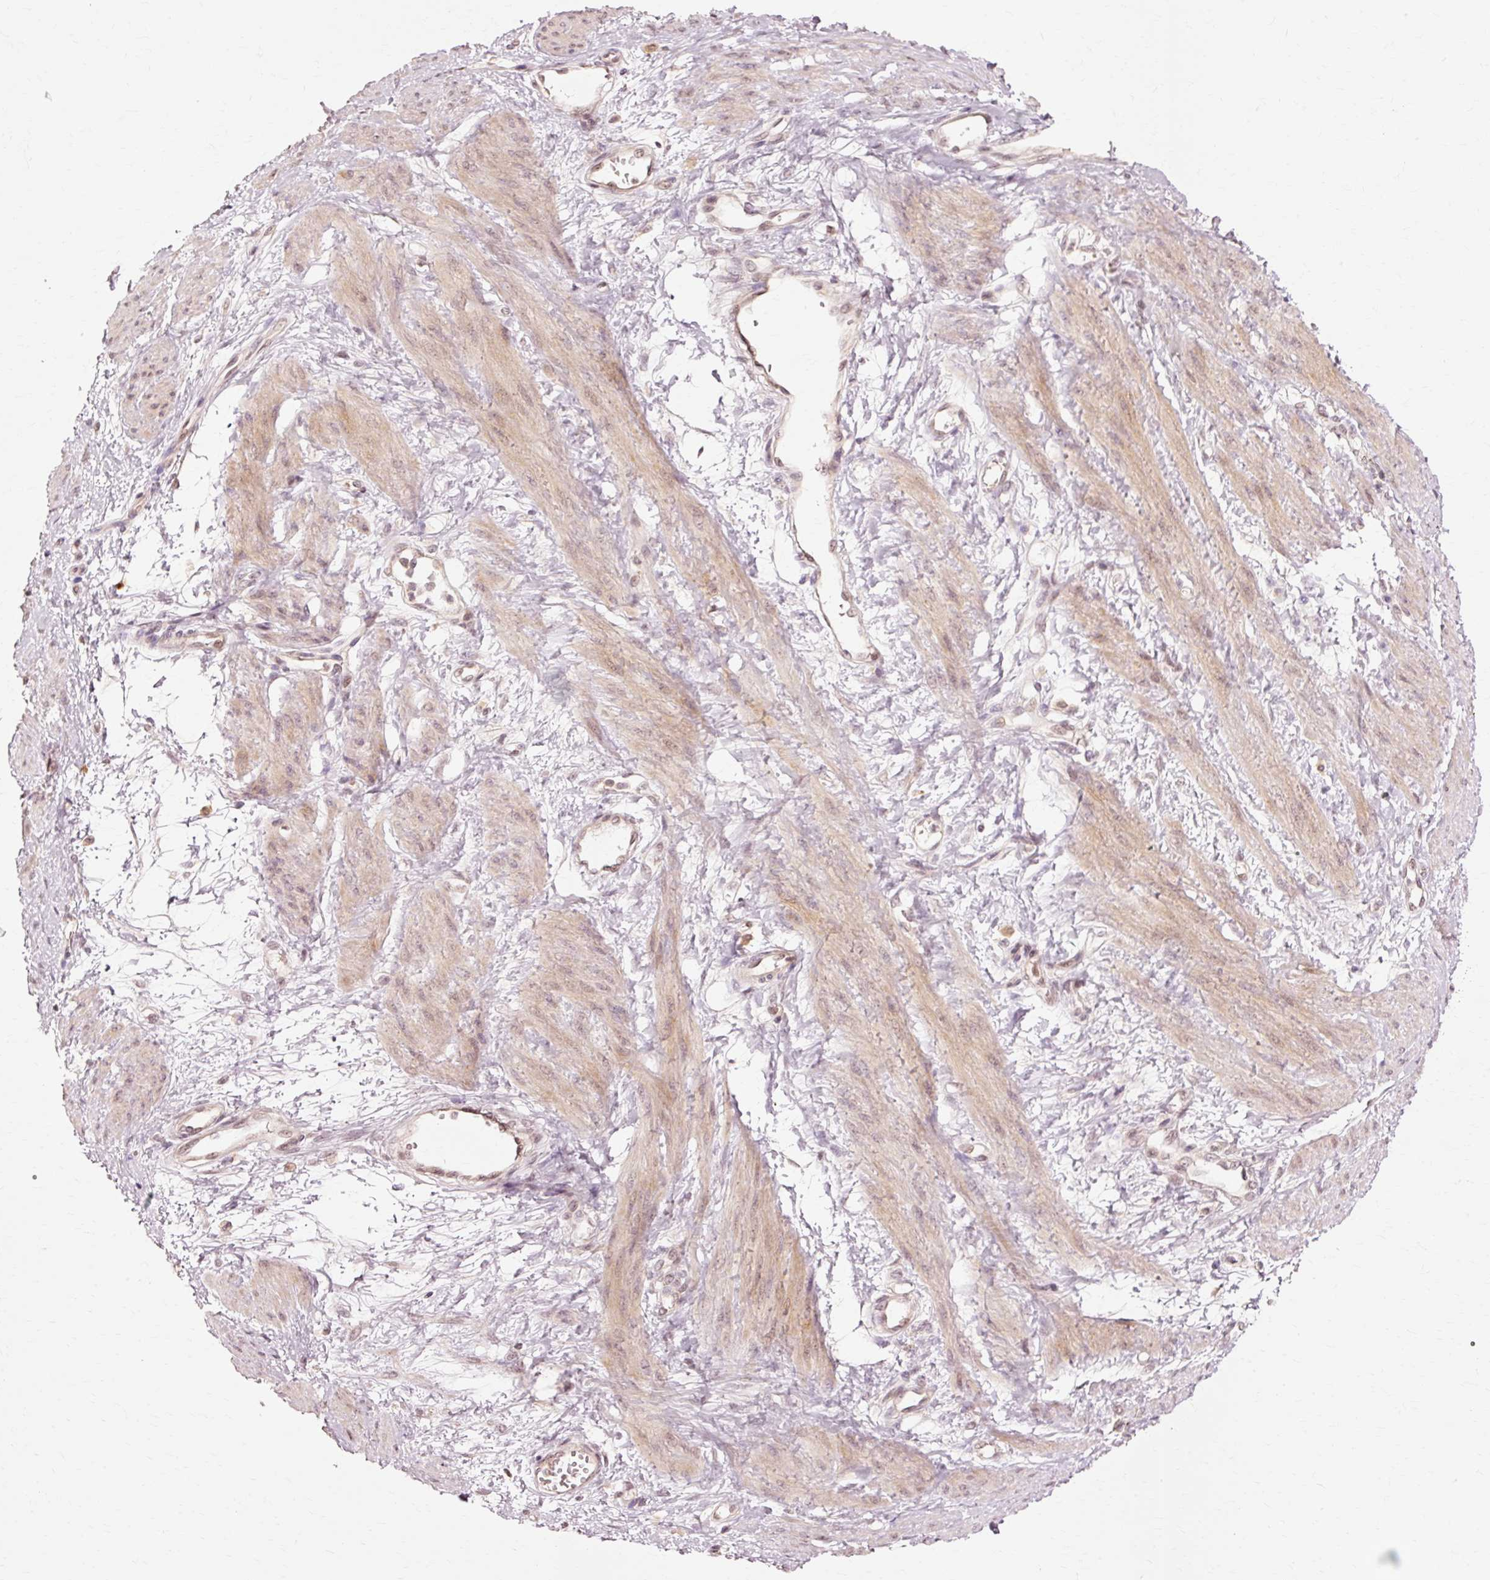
{"staining": {"intensity": "weak", "quantity": "25%-75%", "location": "cytoplasmic/membranous"}, "tissue": "smooth muscle", "cell_type": "Smooth muscle cells", "image_type": "normal", "snomed": [{"axis": "morphology", "description": "Normal tissue, NOS"}, {"axis": "topography", "description": "Smooth muscle"}, {"axis": "topography", "description": "Uterus"}], "caption": "The immunohistochemical stain labels weak cytoplasmic/membranous expression in smooth muscle cells of normal smooth muscle.", "gene": "RGPD5", "patient": {"sex": "female", "age": 39}}